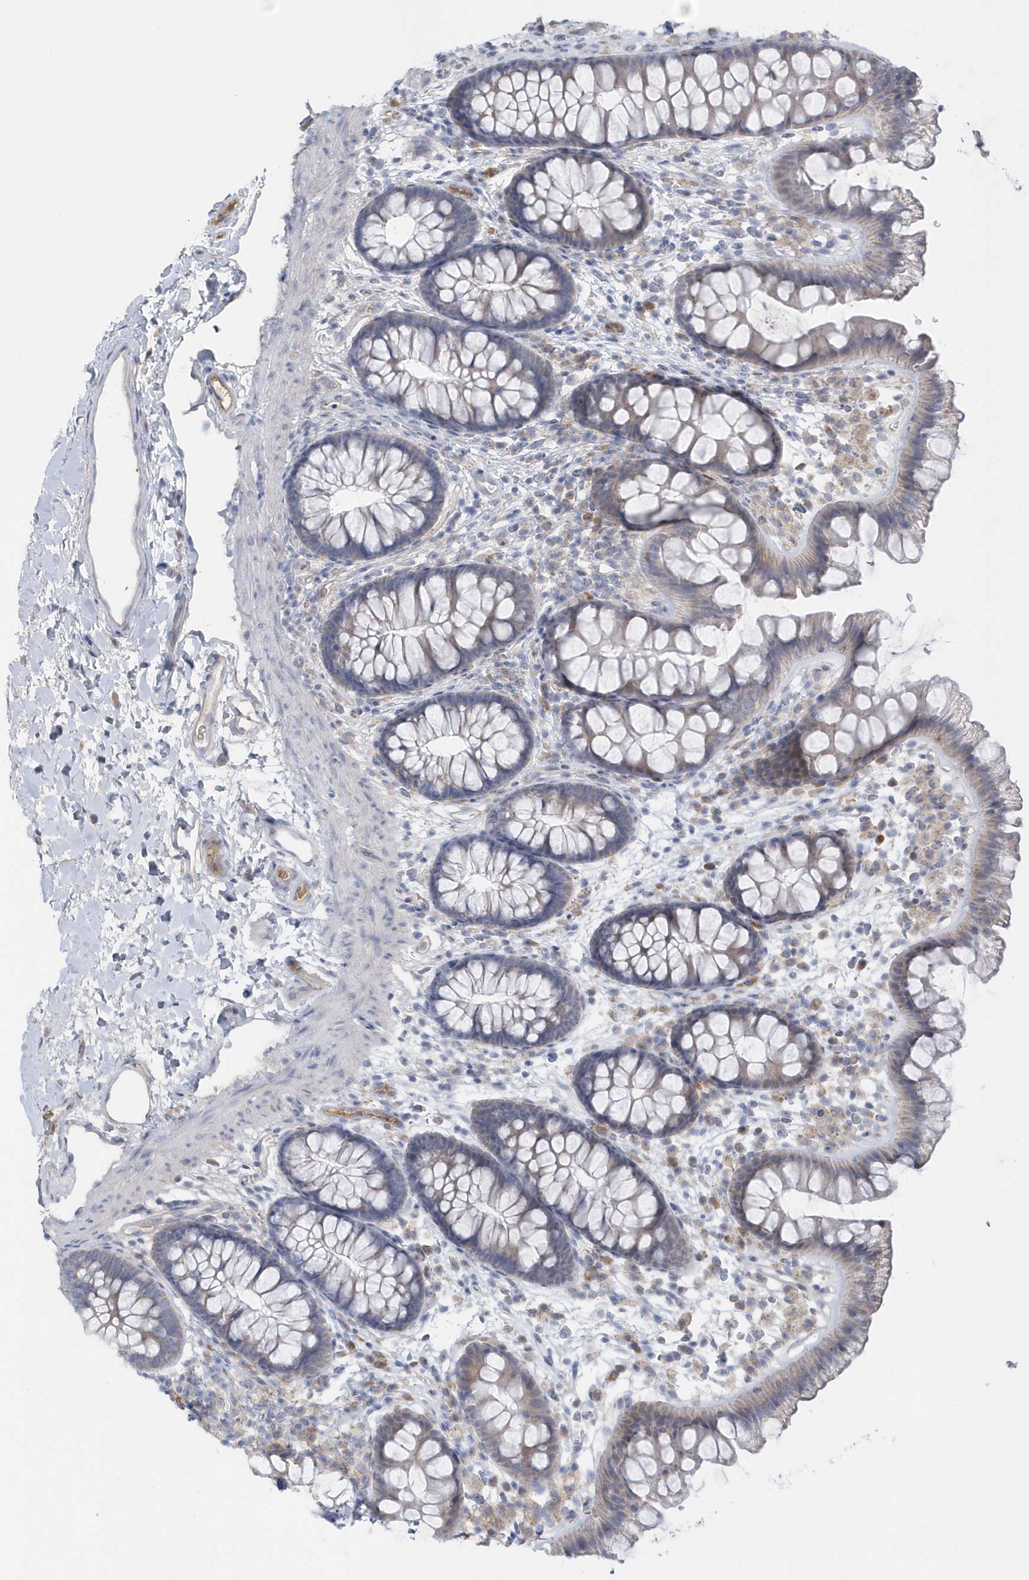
{"staining": {"intensity": "negative", "quantity": "none", "location": "none"}, "tissue": "colon", "cell_type": "Endothelial cells", "image_type": "normal", "snomed": [{"axis": "morphology", "description": "Normal tissue, NOS"}, {"axis": "topography", "description": "Colon"}], "caption": "High magnification brightfield microscopy of unremarkable colon stained with DAB (brown) and counterstained with hematoxylin (blue): endothelial cells show no significant expression. (Brightfield microscopy of DAB IHC at high magnification).", "gene": "SPATA18", "patient": {"sex": "female", "age": 62}}